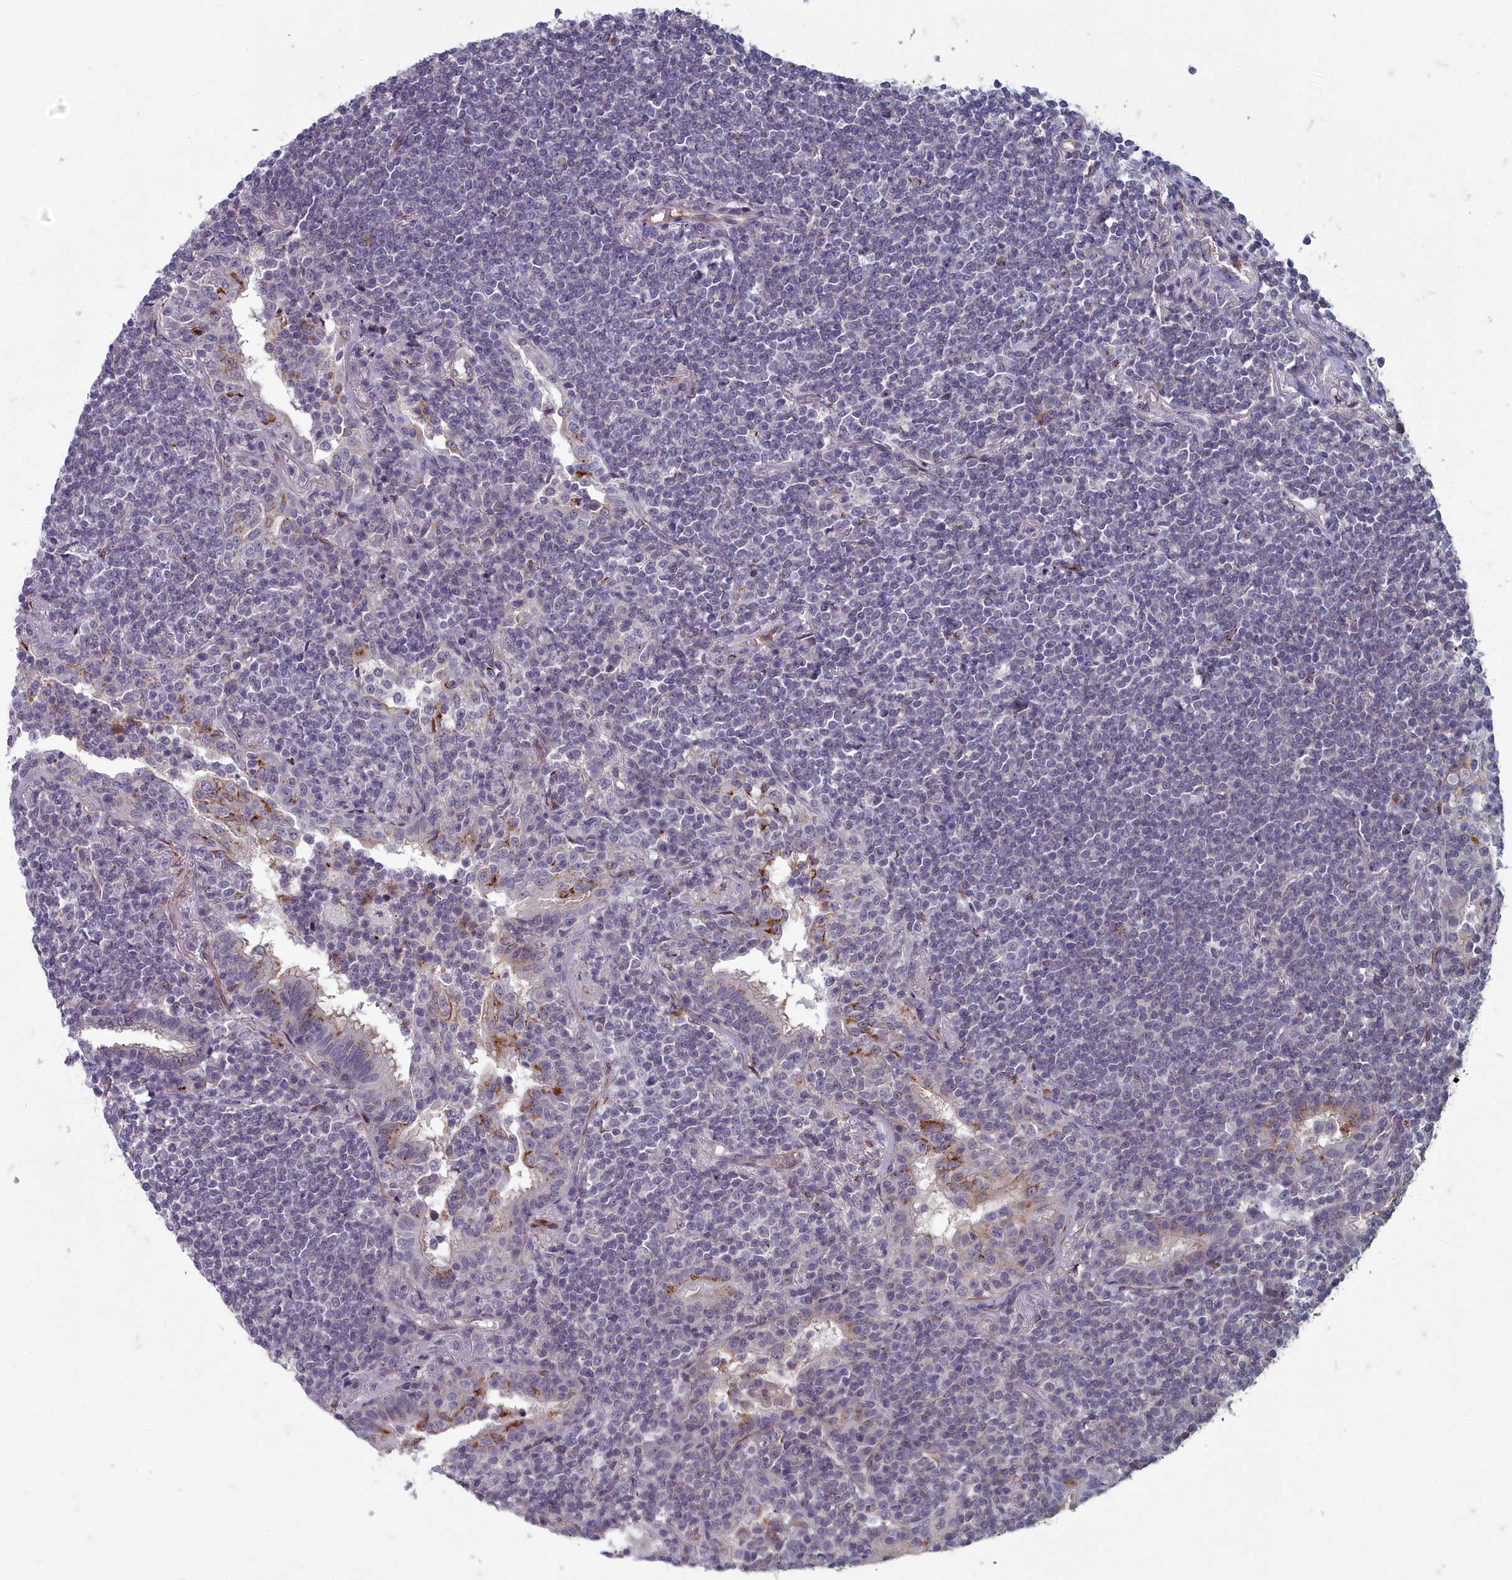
{"staining": {"intensity": "negative", "quantity": "none", "location": "none"}, "tissue": "lymphoma", "cell_type": "Tumor cells", "image_type": "cancer", "snomed": [{"axis": "morphology", "description": "Malignant lymphoma, non-Hodgkin's type, Low grade"}, {"axis": "topography", "description": "Lung"}], "caption": "Malignant lymphoma, non-Hodgkin's type (low-grade) stained for a protein using IHC demonstrates no staining tumor cells.", "gene": "ZNF626", "patient": {"sex": "female", "age": 71}}